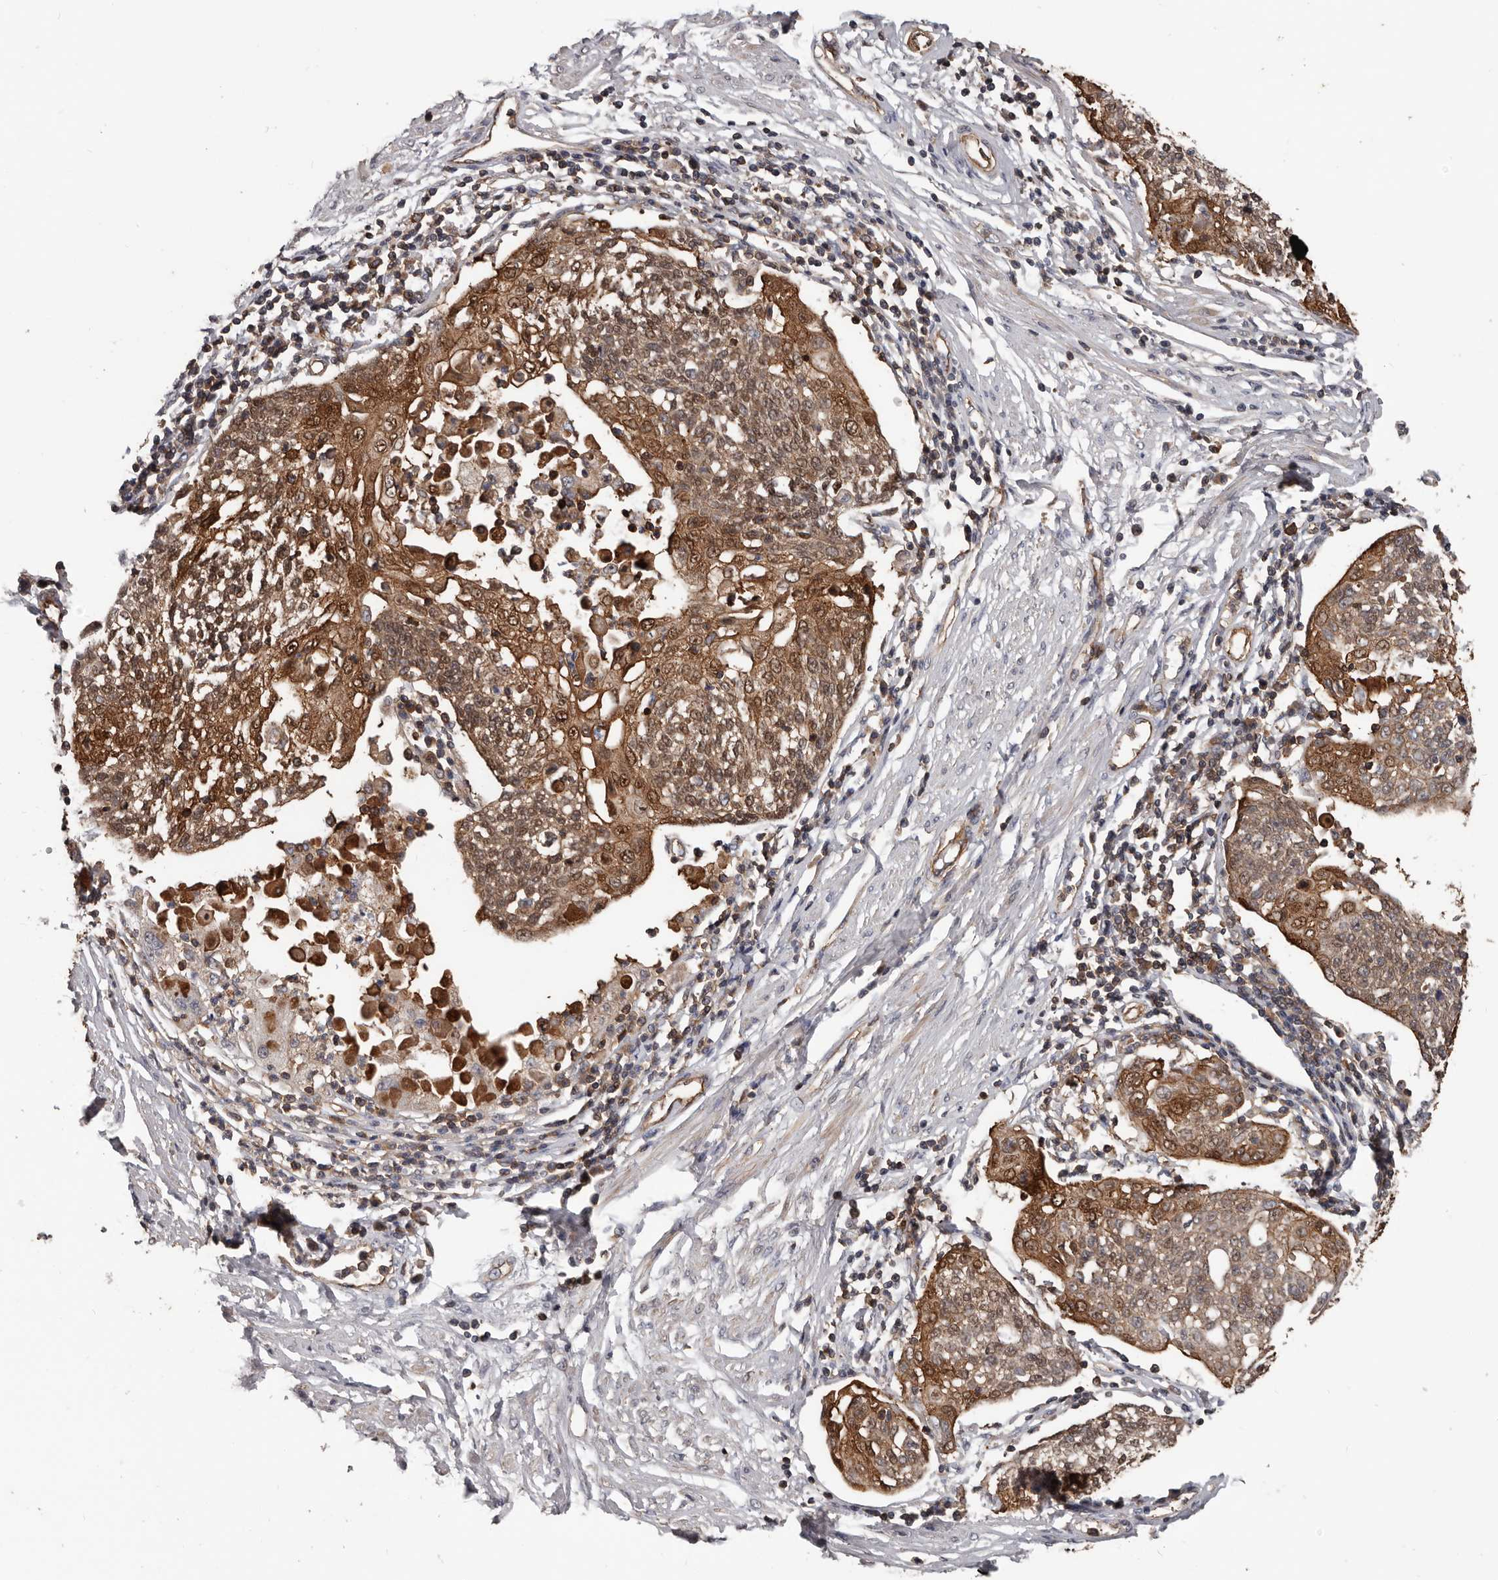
{"staining": {"intensity": "moderate", "quantity": ">75%", "location": "cytoplasmic/membranous,nuclear"}, "tissue": "cervical cancer", "cell_type": "Tumor cells", "image_type": "cancer", "snomed": [{"axis": "morphology", "description": "Squamous cell carcinoma, NOS"}, {"axis": "topography", "description": "Cervix"}], "caption": "Cervical cancer (squamous cell carcinoma) stained for a protein (brown) shows moderate cytoplasmic/membranous and nuclear positive staining in approximately >75% of tumor cells.", "gene": "PNRC2", "patient": {"sex": "female", "age": 34}}